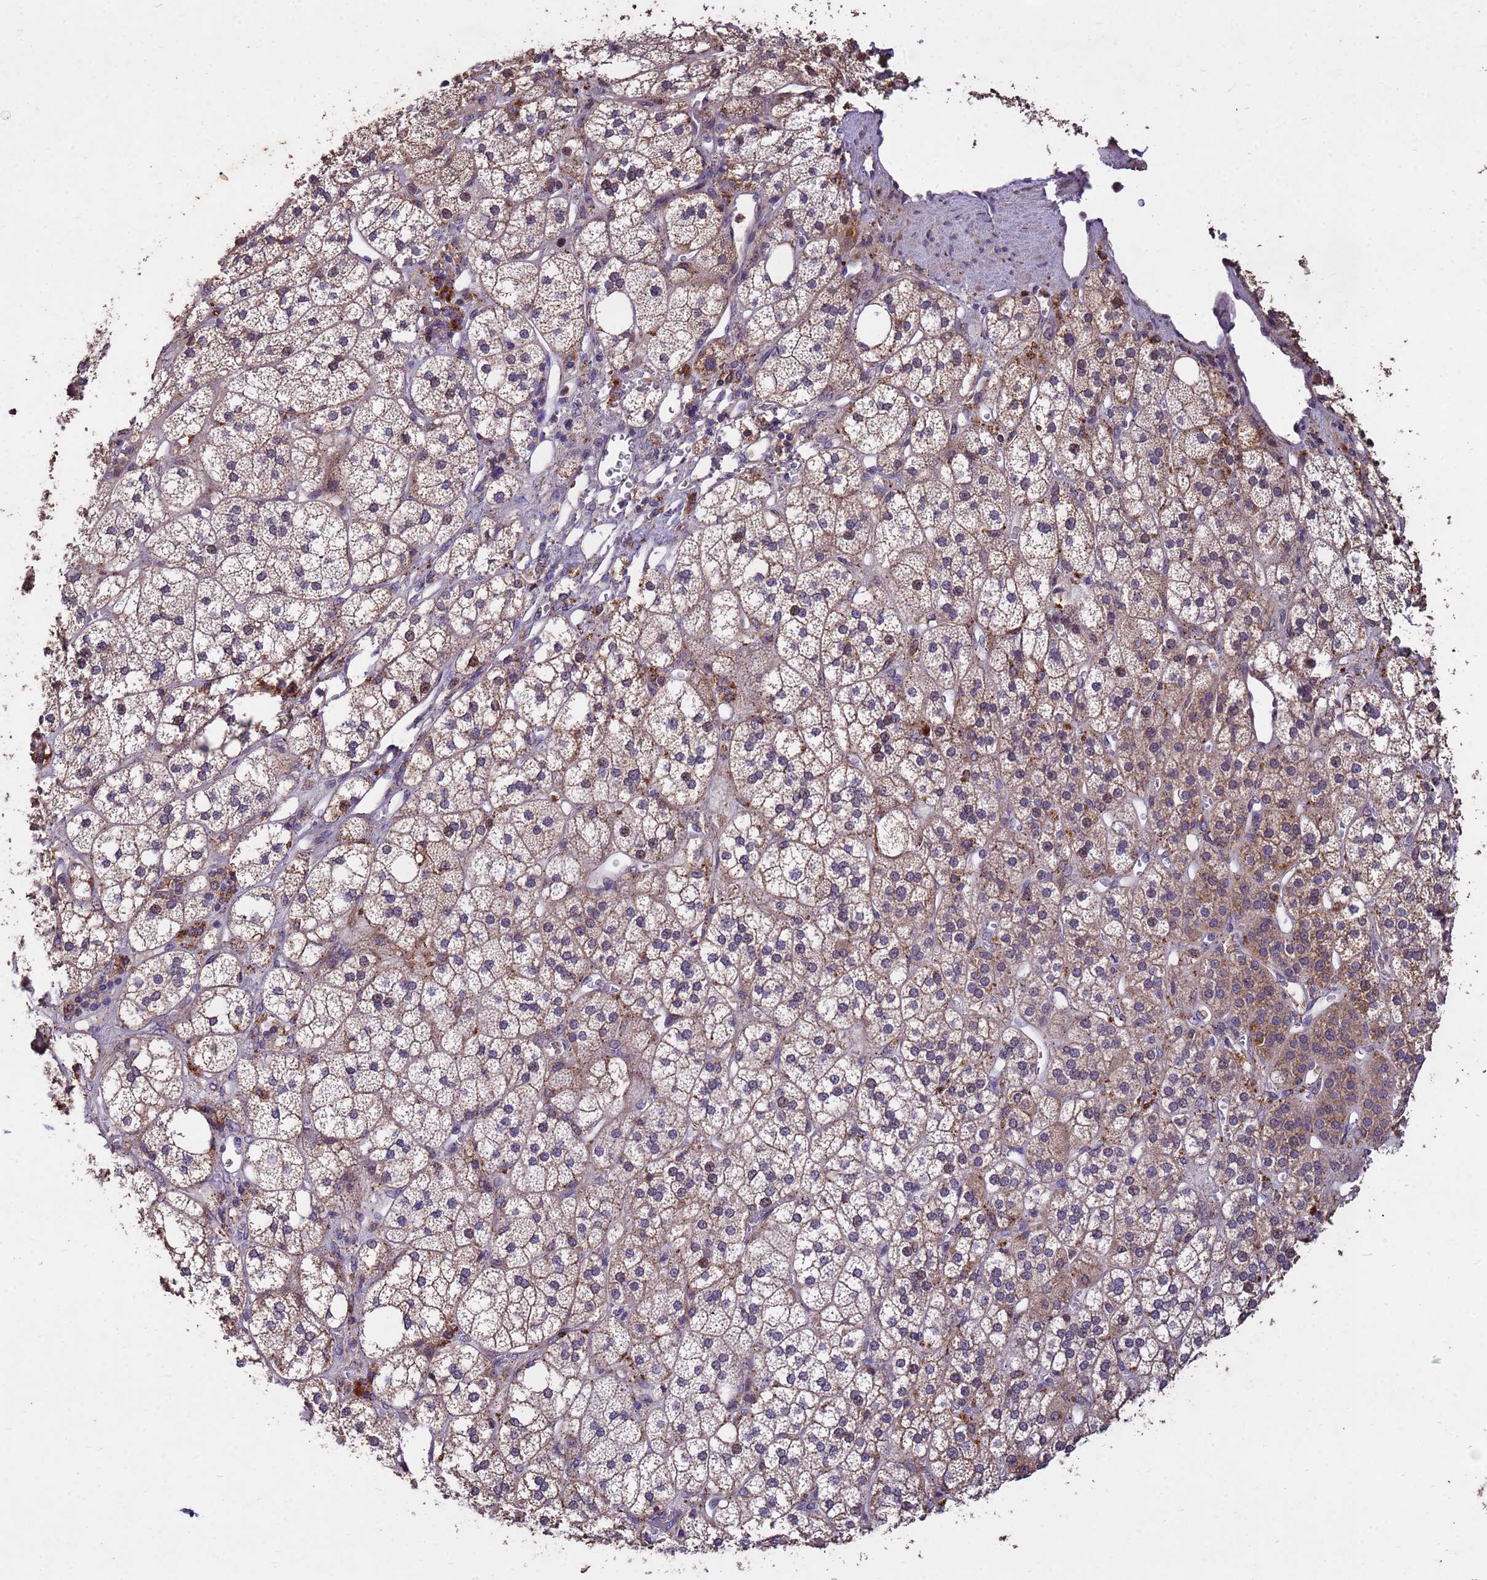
{"staining": {"intensity": "moderate", "quantity": "25%-75%", "location": "cytoplasmic/membranous"}, "tissue": "adrenal gland", "cell_type": "Glandular cells", "image_type": "normal", "snomed": [{"axis": "morphology", "description": "Normal tissue, NOS"}, {"axis": "topography", "description": "Adrenal gland"}], "caption": "Adrenal gland stained with immunohistochemistry shows moderate cytoplasmic/membranous positivity in approximately 25%-75% of glandular cells. (Brightfield microscopy of DAB IHC at high magnification).", "gene": "TOR4A", "patient": {"sex": "male", "age": 61}}